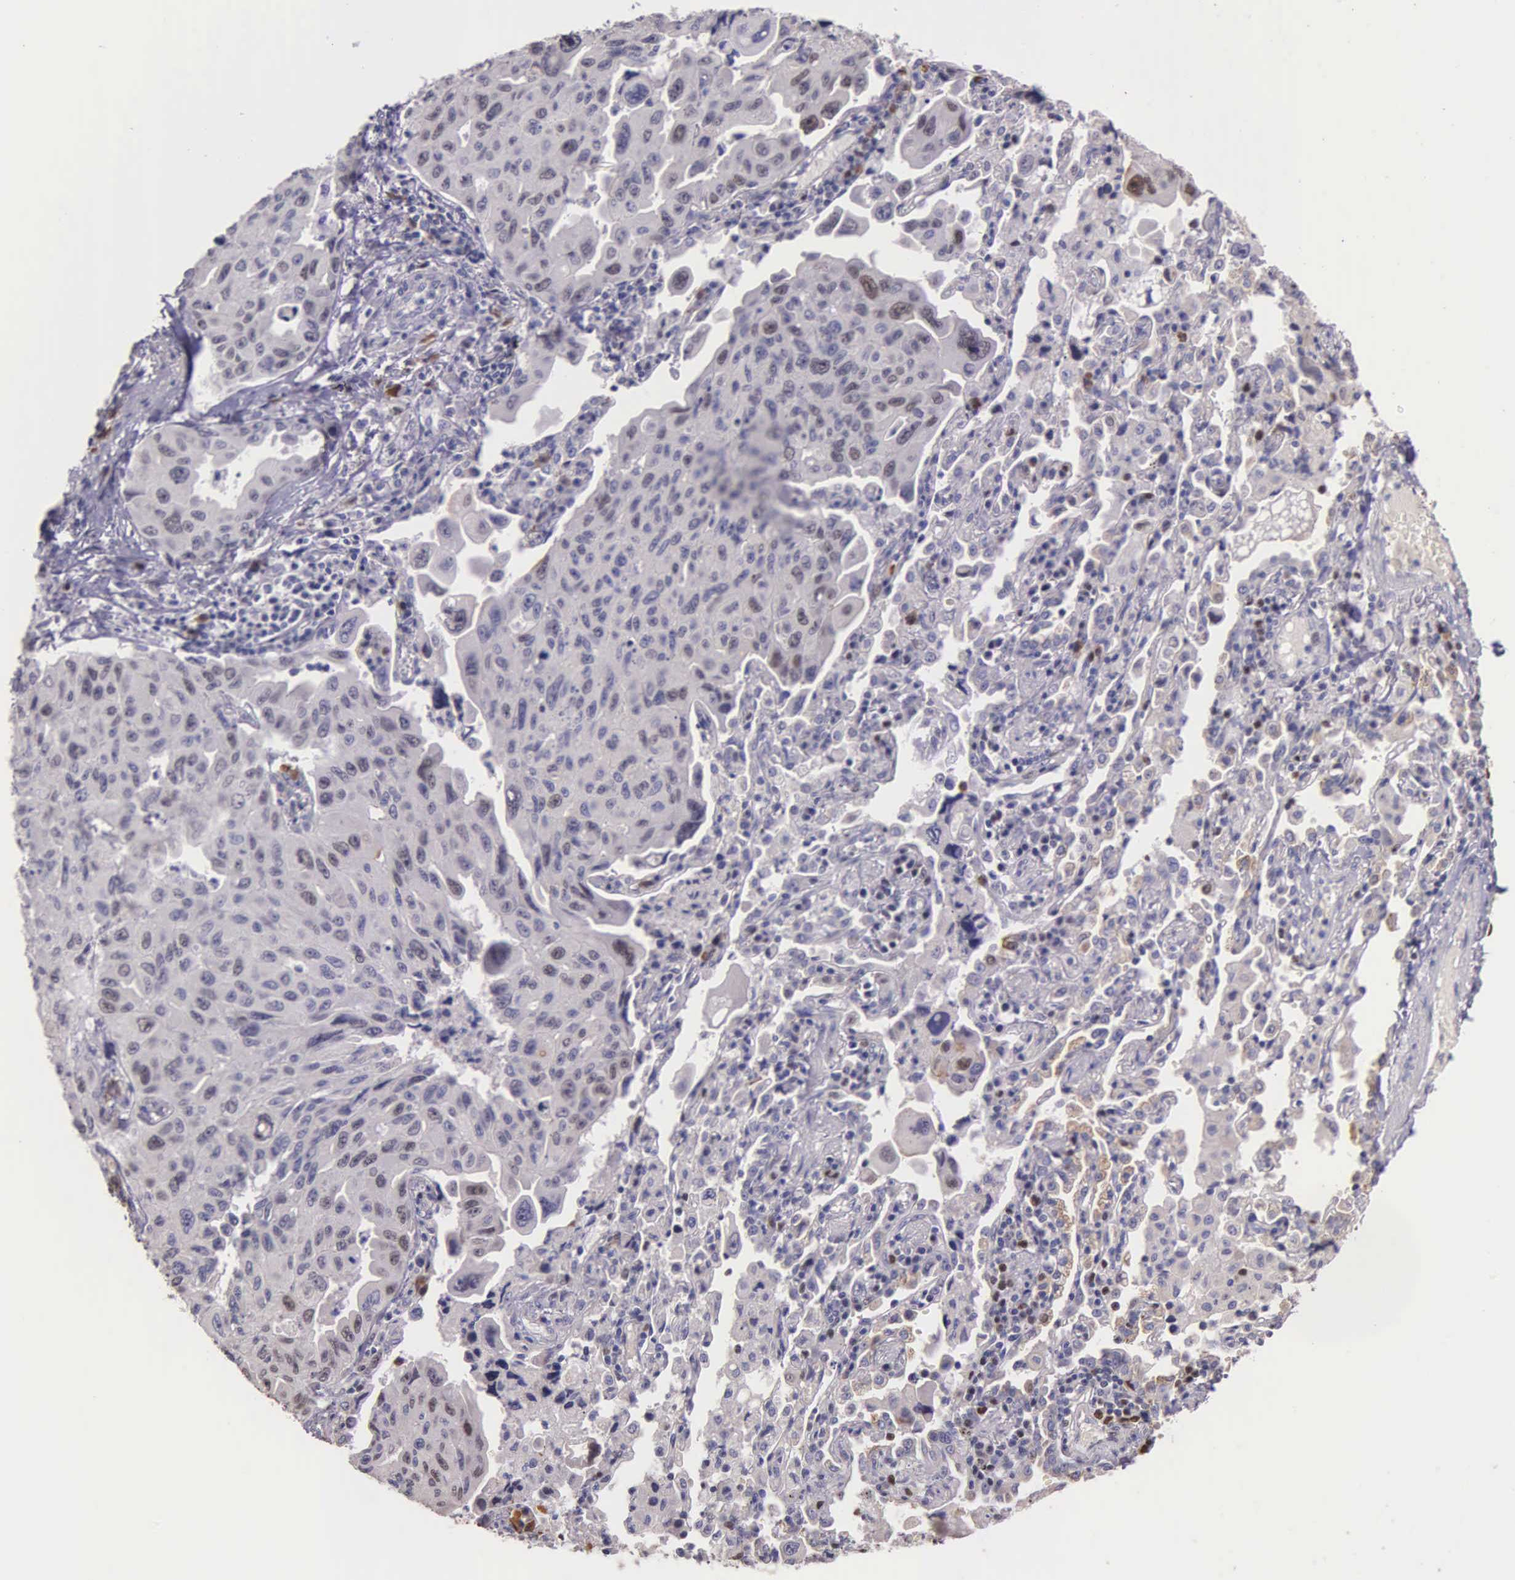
{"staining": {"intensity": "weak", "quantity": "<25%", "location": "nuclear"}, "tissue": "lung cancer", "cell_type": "Tumor cells", "image_type": "cancer", "snomed": [{"axis": "morphology", "description": "Adenocarcinoma, NOS"}, {"axis": "topography", "description": "Lung"}], "caption": "Immunohistochemical staining of adenocarcinoma (lung) exhibits no significant expression in tumor cells. (DAB IHC with hematoxylin counter stain).", "gene": "MCM5", "patient": {"sex": "male", "age": 64}}